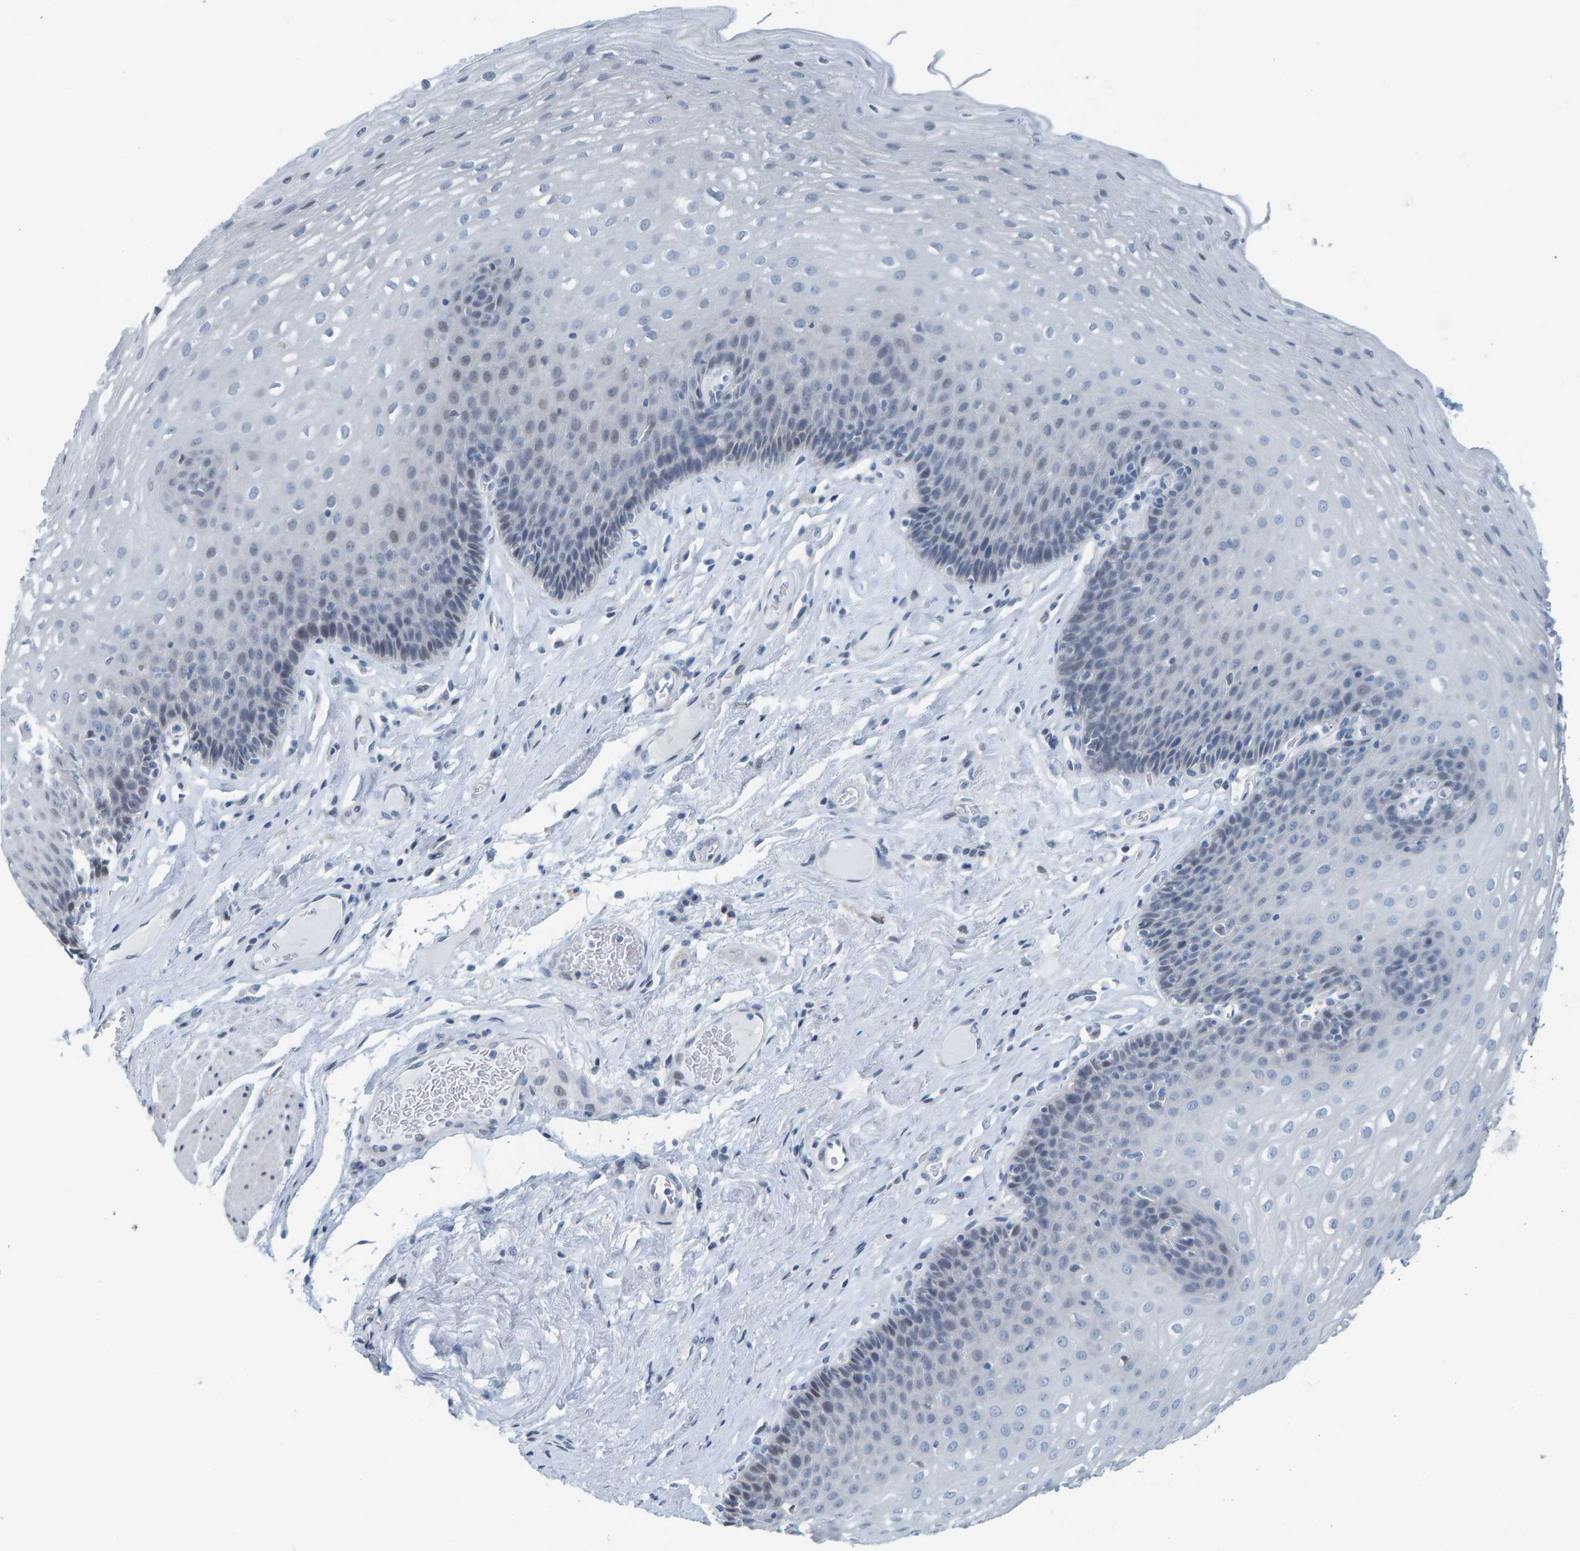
{"staining": {"intensity": "weak", "quantity": "<25%", "location": "nuclear"}, "tissue": "esophagus", "cell_type": "Squamous epithelial cells", "image_type": "normal", "snomed": [{"axis": "morphology", "description": "Normal tissue, NOS"}, {"axis": "topography", "description": "Esophagus"}], "caption": "The IHC image has no significant expression in squamous epithelial cells of esophagus. (Stains: DAB immunohistochemistry with hematoxylin counter stain, Microscopy: brightfield microscopy at high magnification).", "gene": "CNP", "patient": {"sex": "female", "age": 66}}